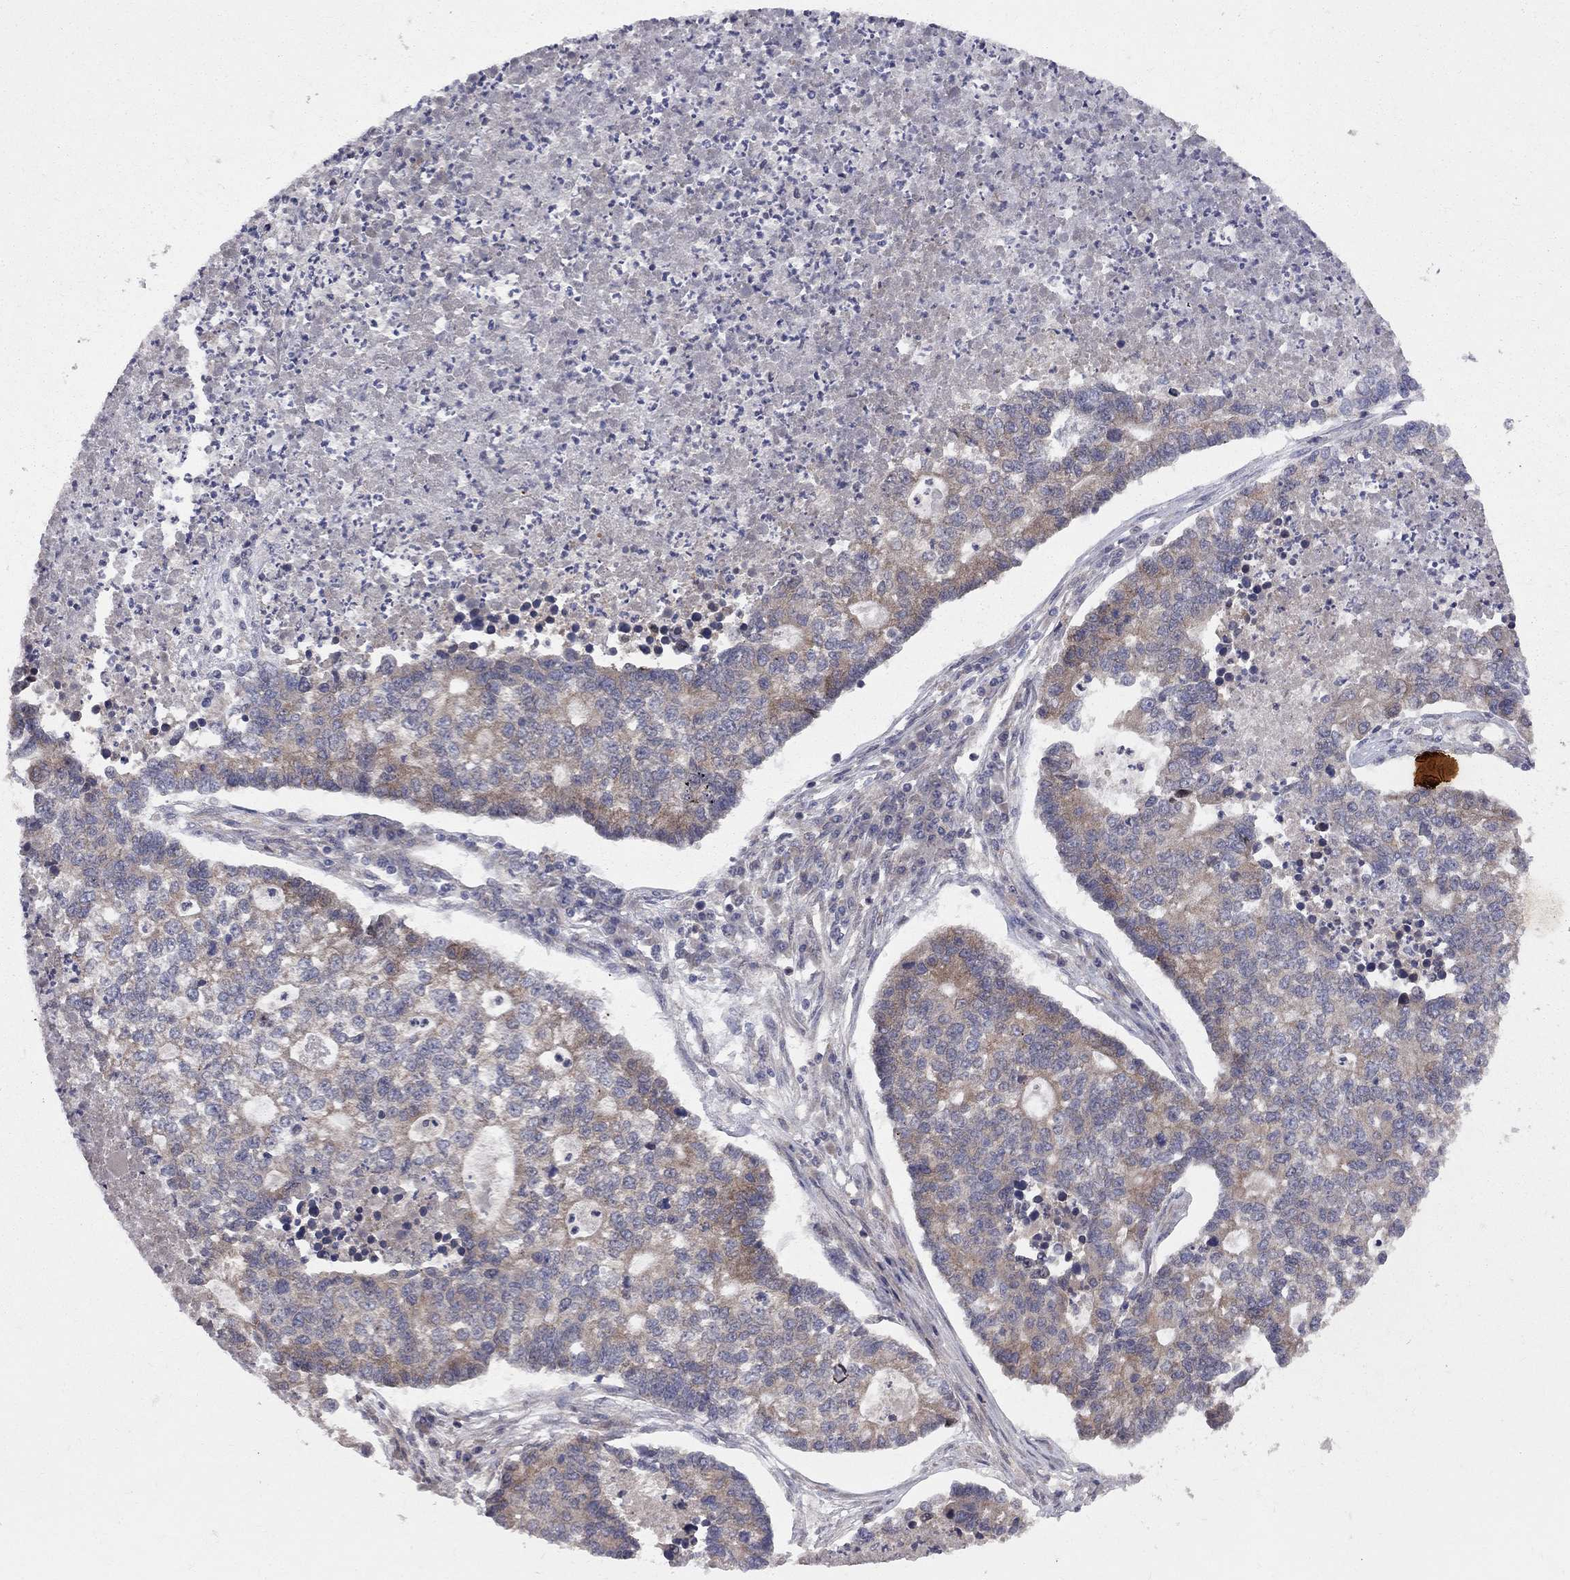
{"staining": {"intensity": "moderate", "quantity": ">75%", "location": "cytoplasmic/membranous"}, "tissue": "lung cancer", "cell_type": "Tumor cells", "image_type": "cancer", "snomed": [{"axis": "morphology", "description": "Adenocarcinoma, NOS"}, {"axis": "topography", "description": "Lung"}], "caption": "Lung adenocarcinoma stained with a protein marker exhibits moderate staining in tumor cells.", "gene": "CNOT11", "patient": {"sex": "male", "age": 57}}